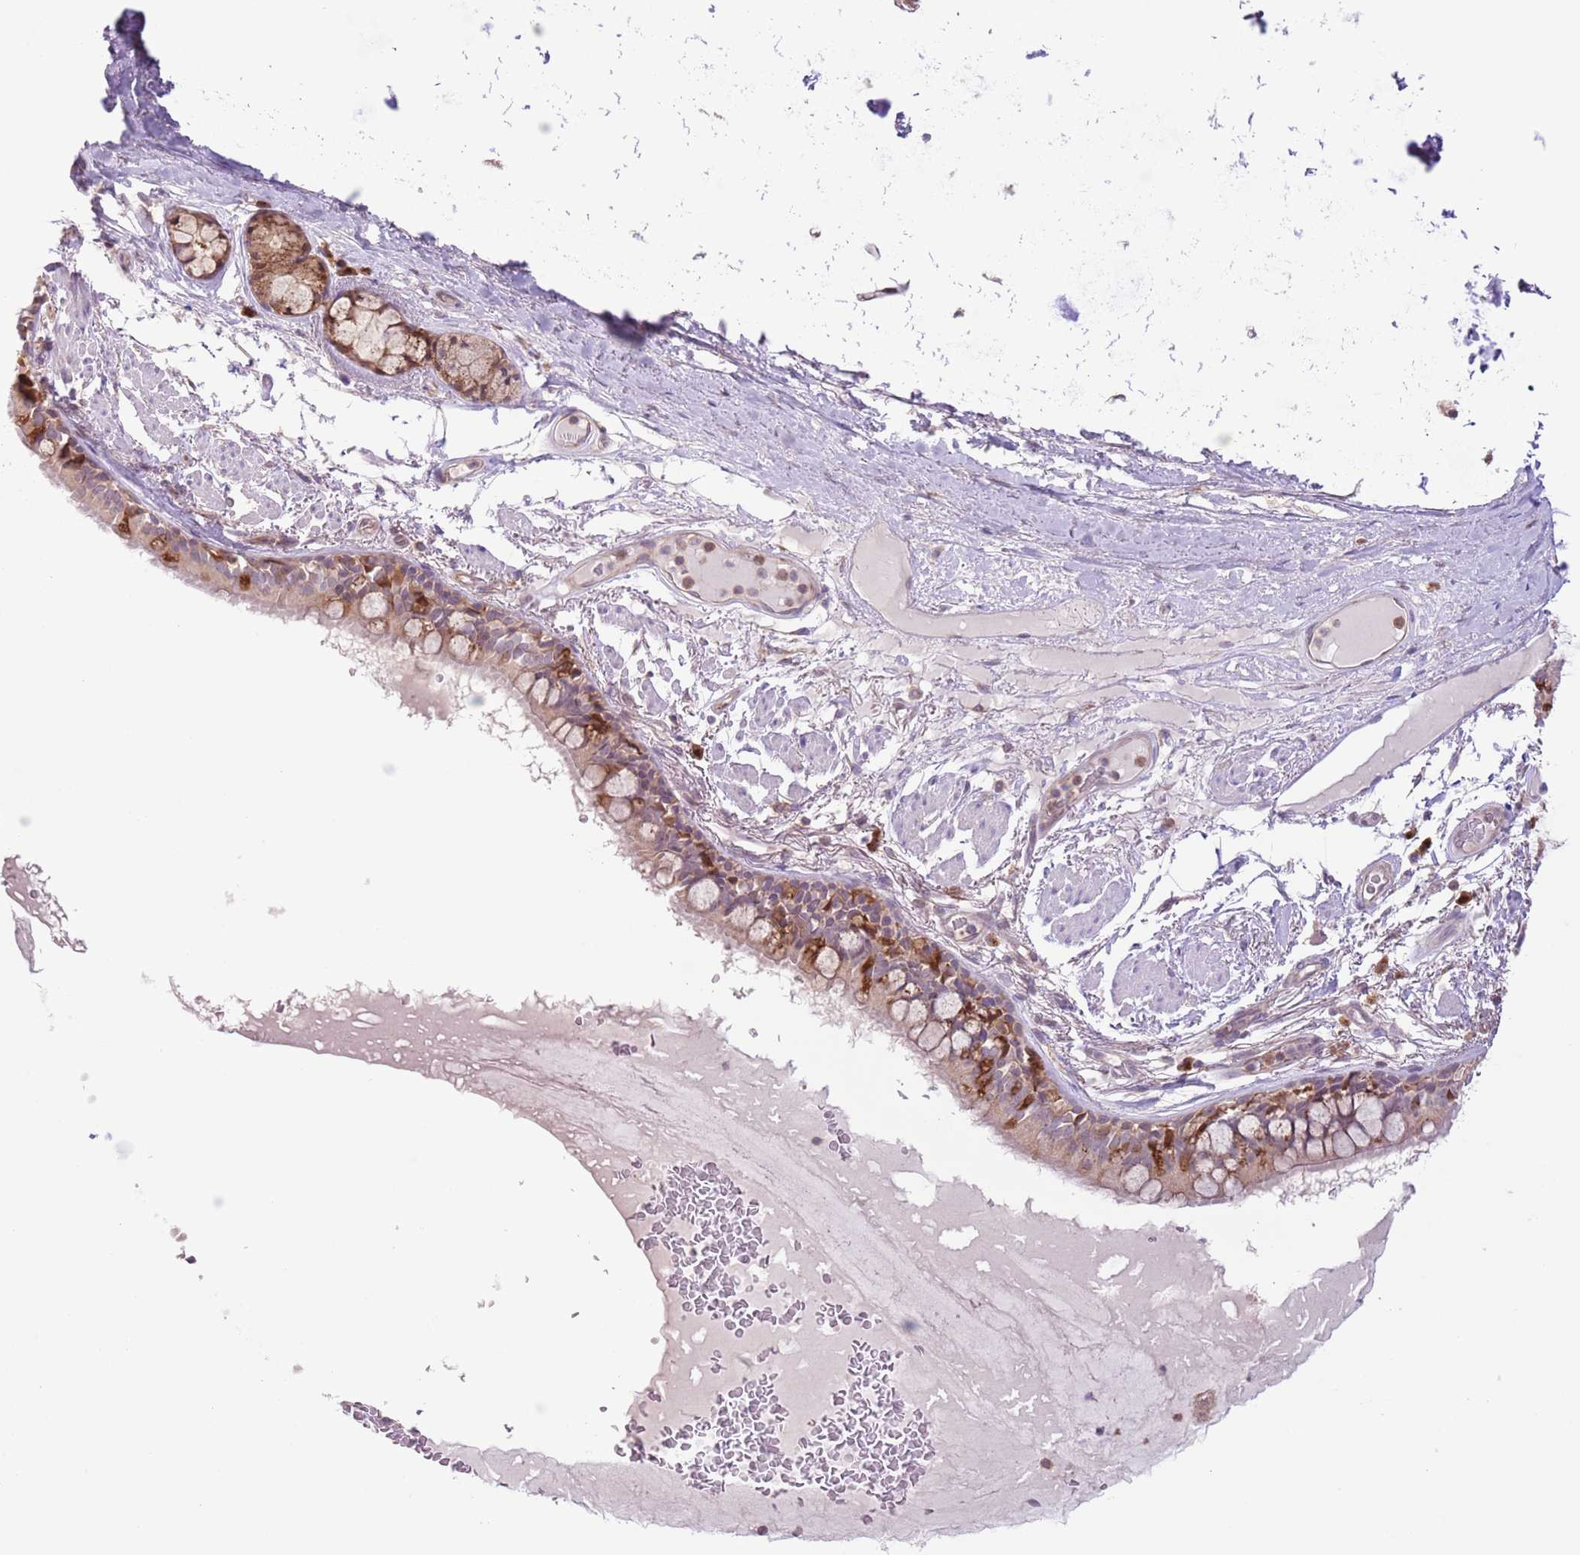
{"staining": {"intensity": "moderate", "quantity": ">75%", "location": "cytoplasmic/membranous"}, "tissue": "bronchus", "cell_type": "Respiratory epithelial cells", "image_type": "normal", "snomed": [{"axis": "morphology", "description": "Normal tissue, NOS"}, {"axis": "topography", "description": "Bronchus"}], "caption": "Immunohistochemistry (IHC) of benign human bronchus demonstrates medium levels of moderate cytoplasmic/membranous positivity in about >75% of respiratory epithelial cells.", "gene": "COPE", "patient": {"sex": "male", "age": 70}}